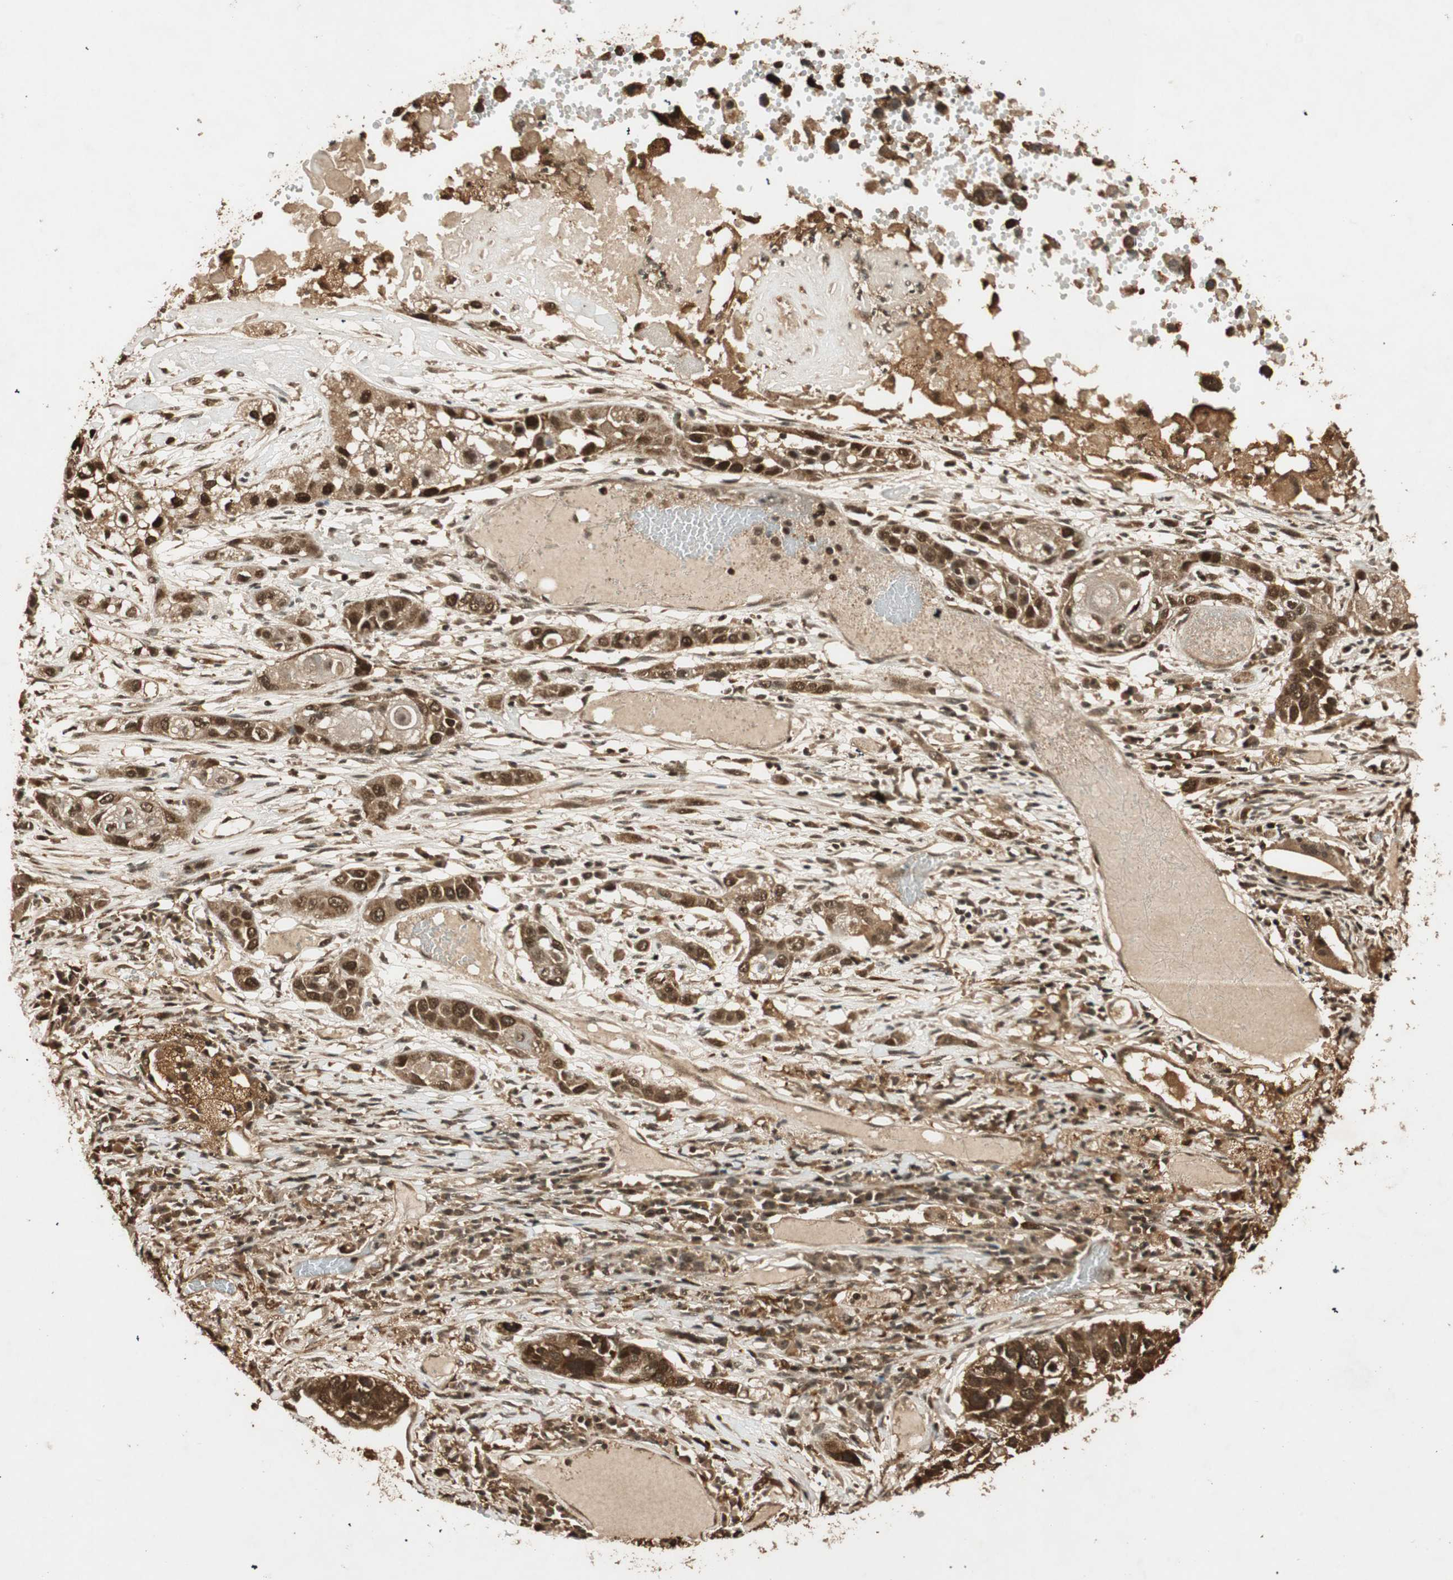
{"staining": {"intensity": "strong", "quantity": ">75%", "location": "cytoplasmic/membranous,nuclear"}, "tissue": "lung cancer", "cell_type": "Tumor cells", "image_type": "cancer", "snomed": [{"axis": "morphology", "description": "Squamous cell carcinoma, NOS"}, {"axis": "topography", "description": "Lung"}], "caption": "Immunohistochemistry (DAB) staining of lung squamous cell carcinoma shows strong cytoplasmic/membranous and nuclear protein positivity in about >75% of tumor cells. (DAB (3,3'-diaminobenzidine) IHC, brown staining for protein, blue staining for nuclei).", "gene": "RPA3", "patient": {"sex": "male", "age": 71}}